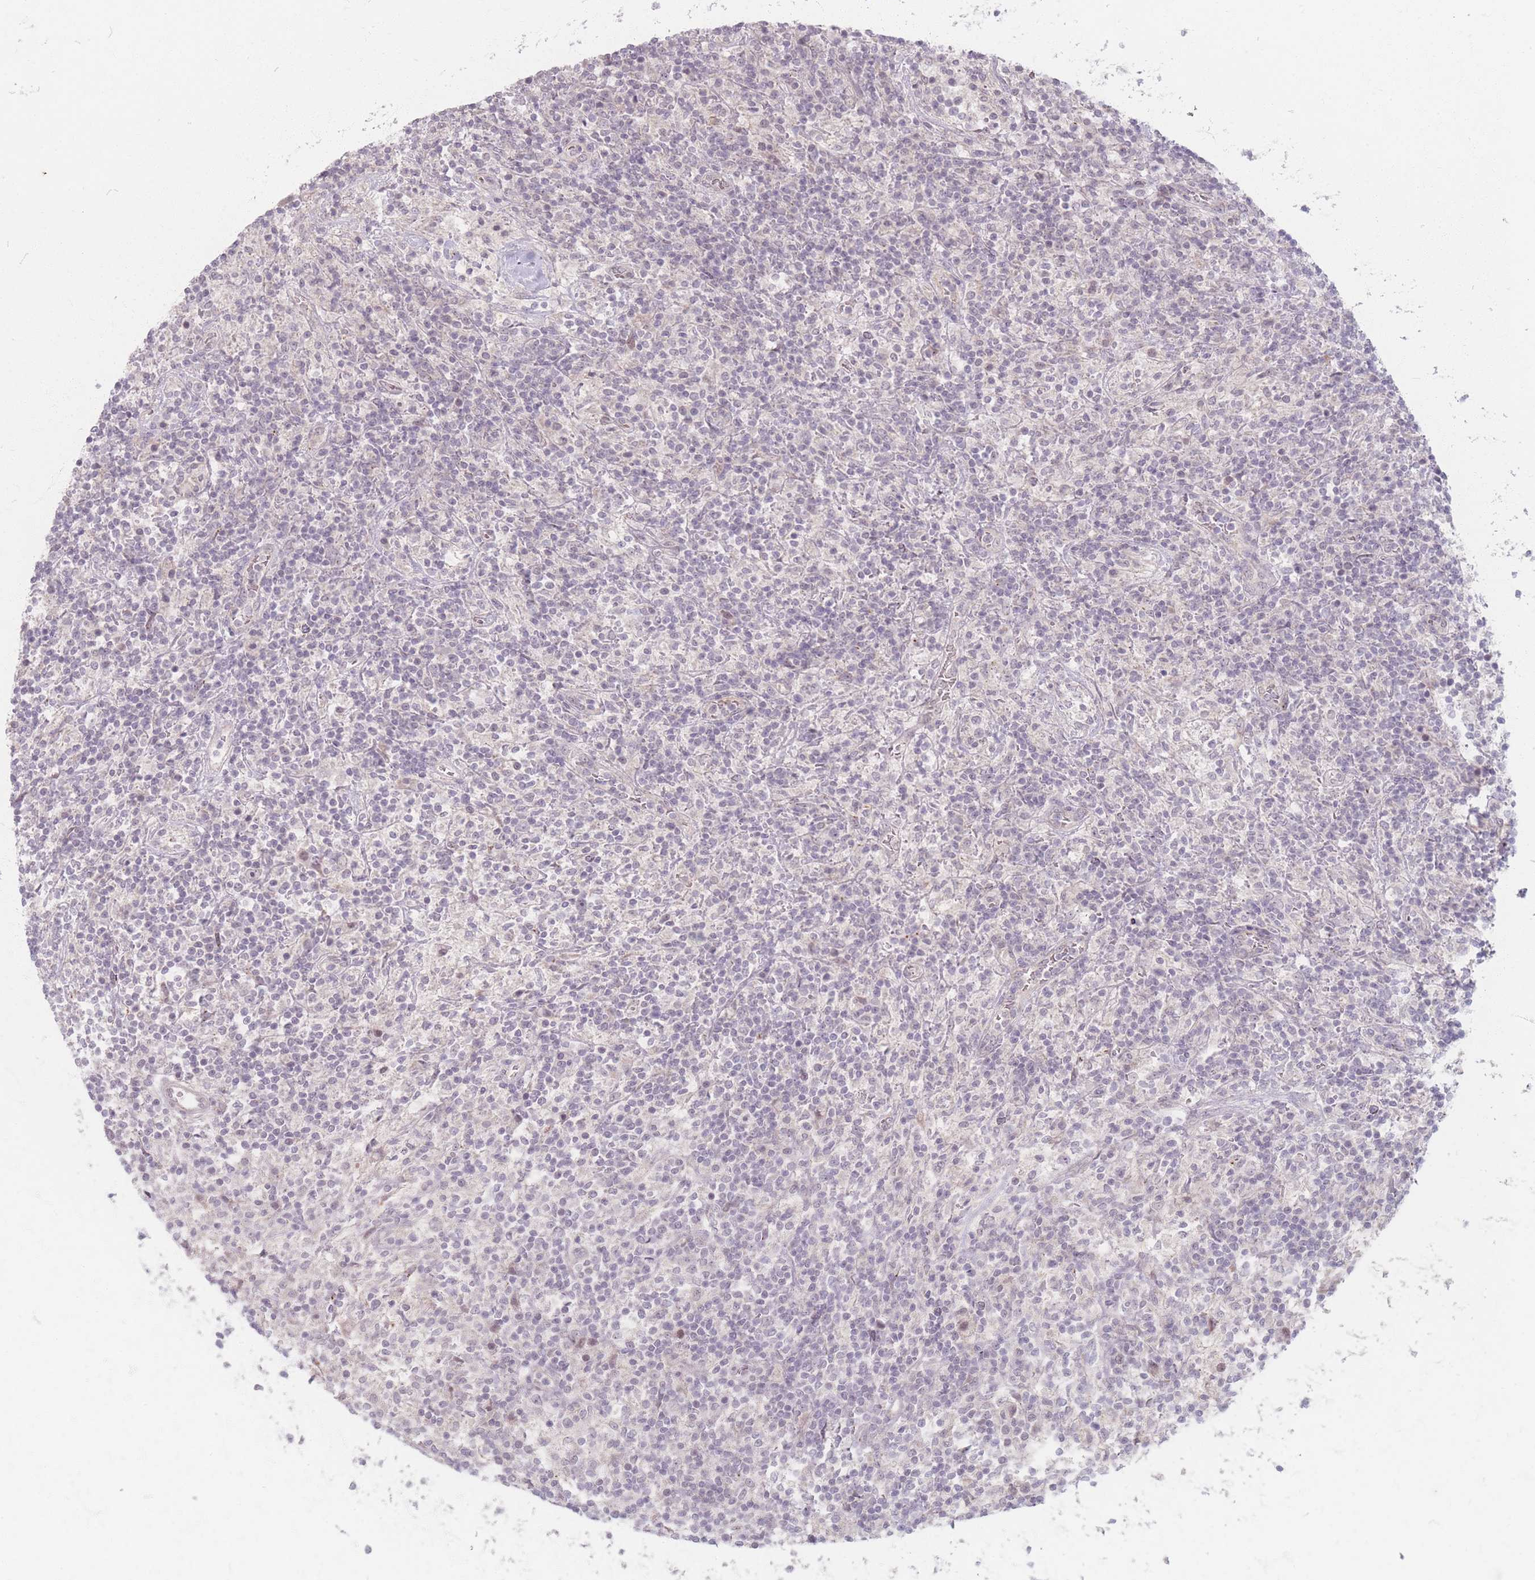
{"staining": {"intensity": "negative", "quantity": "none", "location": "none"}, "tissue": "lymphoma", "cell_type": "Tumor cells", "image_type": "cancer", "snomed": [{"axis": "morphology", "description": "Hodgkin's disease, NOS"}, {"axis": "topography", "description": "Lymph node"}], "caption": "A high-resolution micrograph shows immunohistochemistry staining of lymphoma, which shows no significant positivity in tumor cells. (DAB IHC with hematoxylin counter stain).", "gene": "GABRA6", "patient": {"sex": "male", "age": 70}}